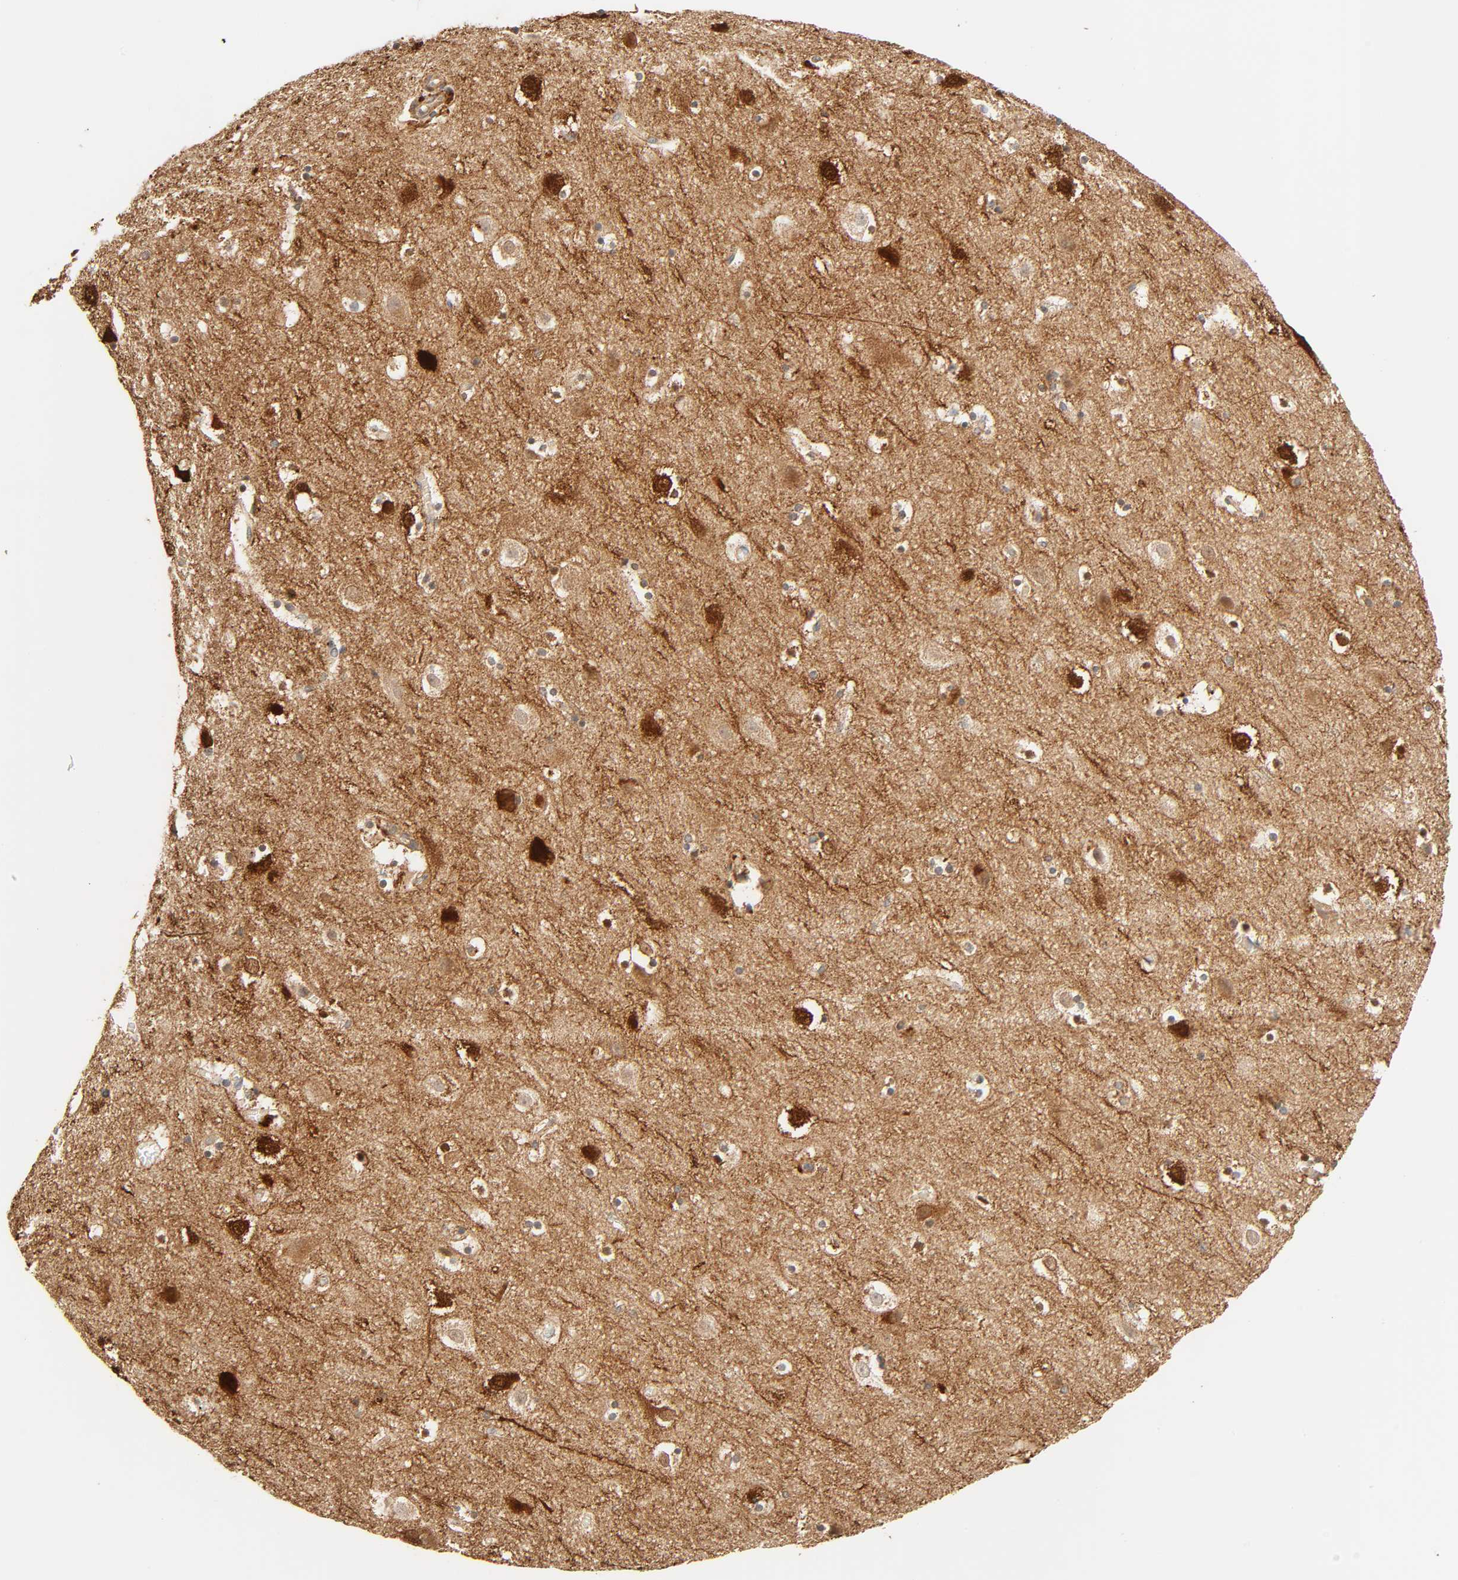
{"staining": {"intensity": "moderate", "quantity": ">75%", "location": "cytoplasmic/membranous"}, "tissue": "cerebral cortex", "cell_type": "Endothelial cells", "image_type": "normal", "snomed": [{"axis": "morphology", "description": "Normal tissue, NOS"}, {"axis": "topography", "description": "Cerebral cortex"}], "caption": "Brown immunohistochemical staining in benign human cerebral cortex exhibits moderate cytoplasmic/membranous expression in about >75% of endothelial cells.", "gene": "MAPK6", "patient": {"sex": "male", "age": 45}}